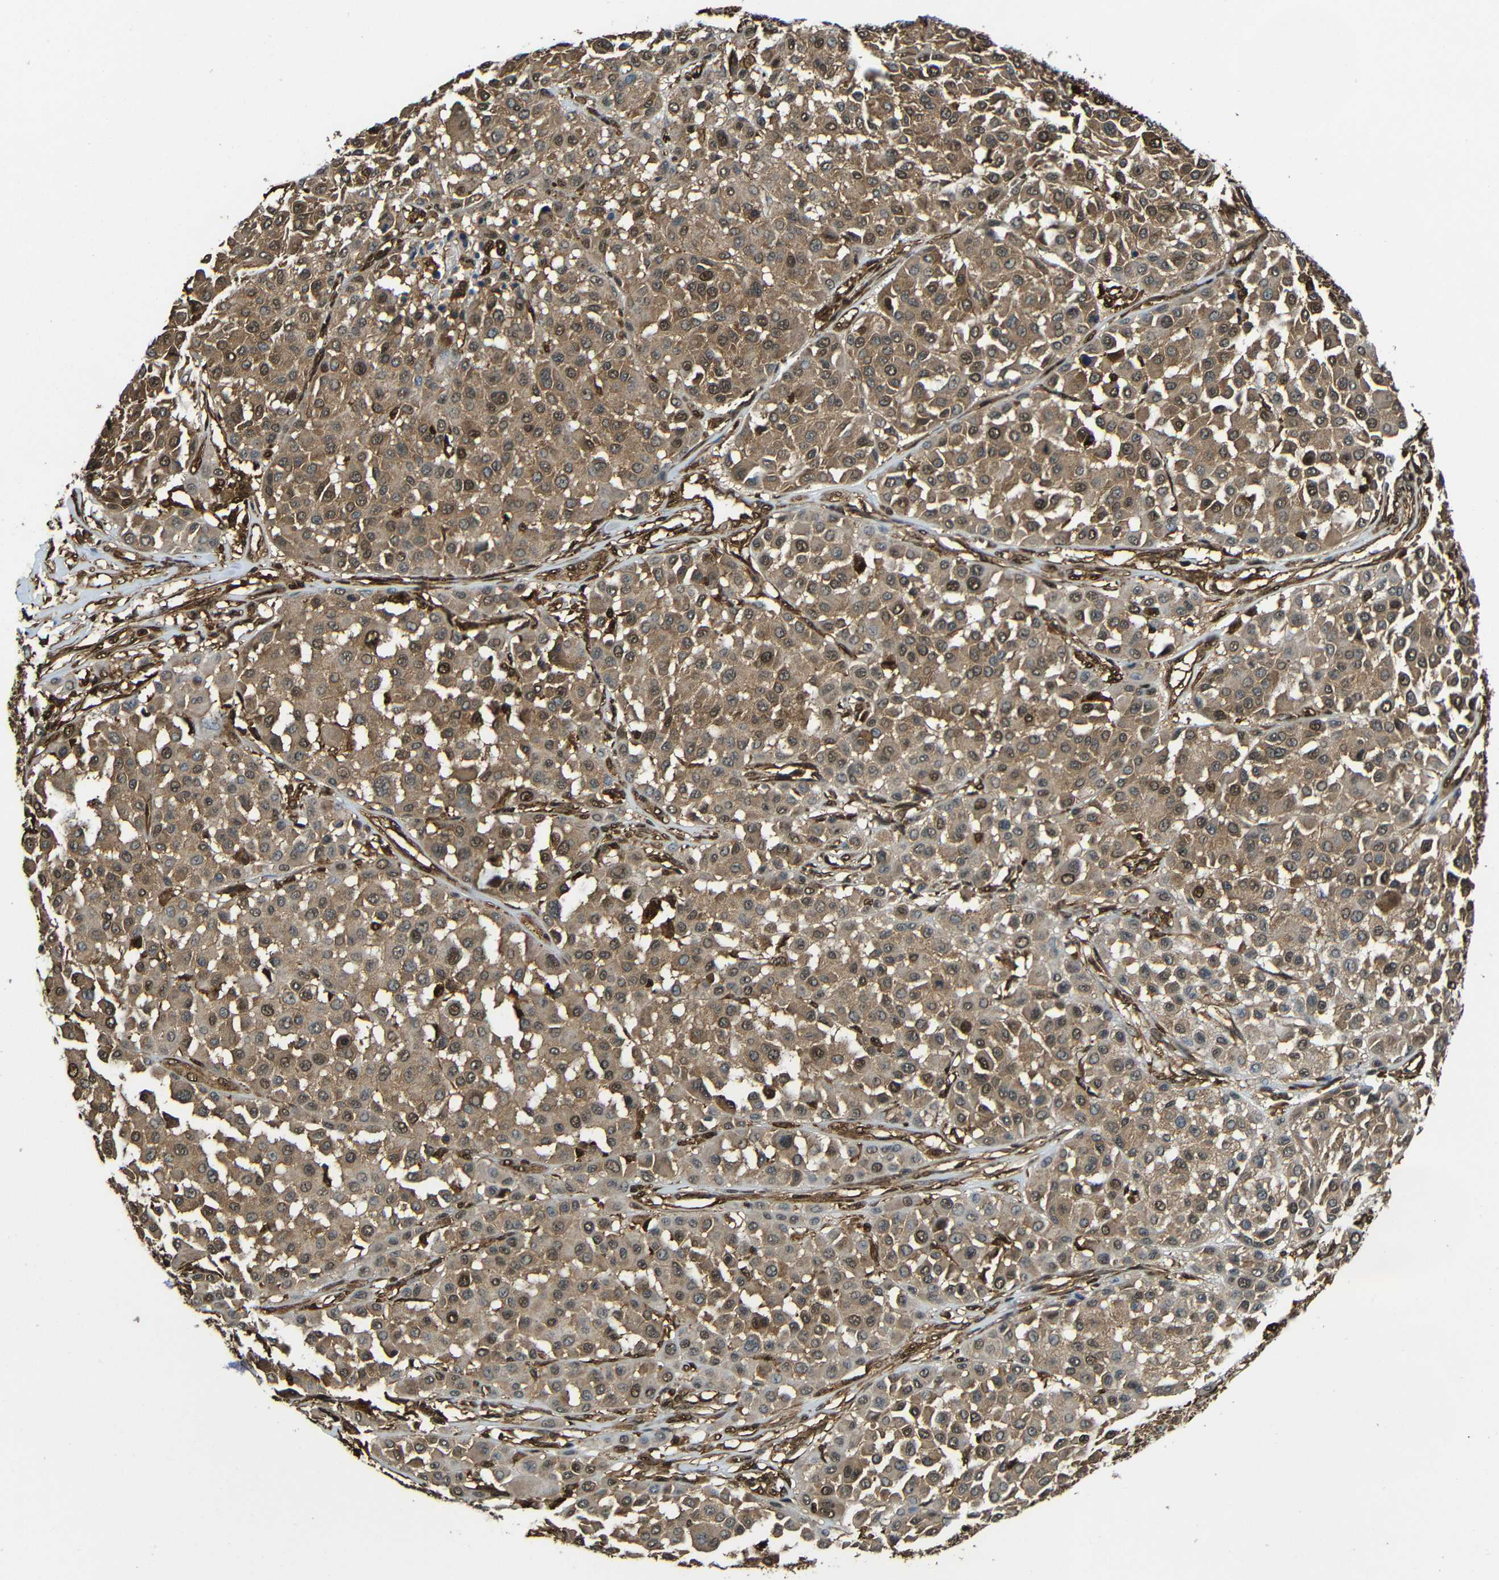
{"staining": {"intensity": "moderate", "quantity": ">75%", "location": "cytoplasmic/membranous,nuclear"}, "tissue": "melanoma", "cell_type": "Tumor cells", "image_type": "cancer", "snomed": [{"axis": "morphology", "description": "Malignant melanoma, Metastatic site"}, {"axis": "topography", "description": "Soft tissue"}], "caption": "Protein expression analysis of malignant melanoma (metastatic site) shows moderate cytoplasmic/membranous and nuclear expression in about >75% of tumor cells. (Brightfield microscopy of DAB IHC at high magnification).", "gene": "VCP", "patient": {"sex": "male", "age": 41}}